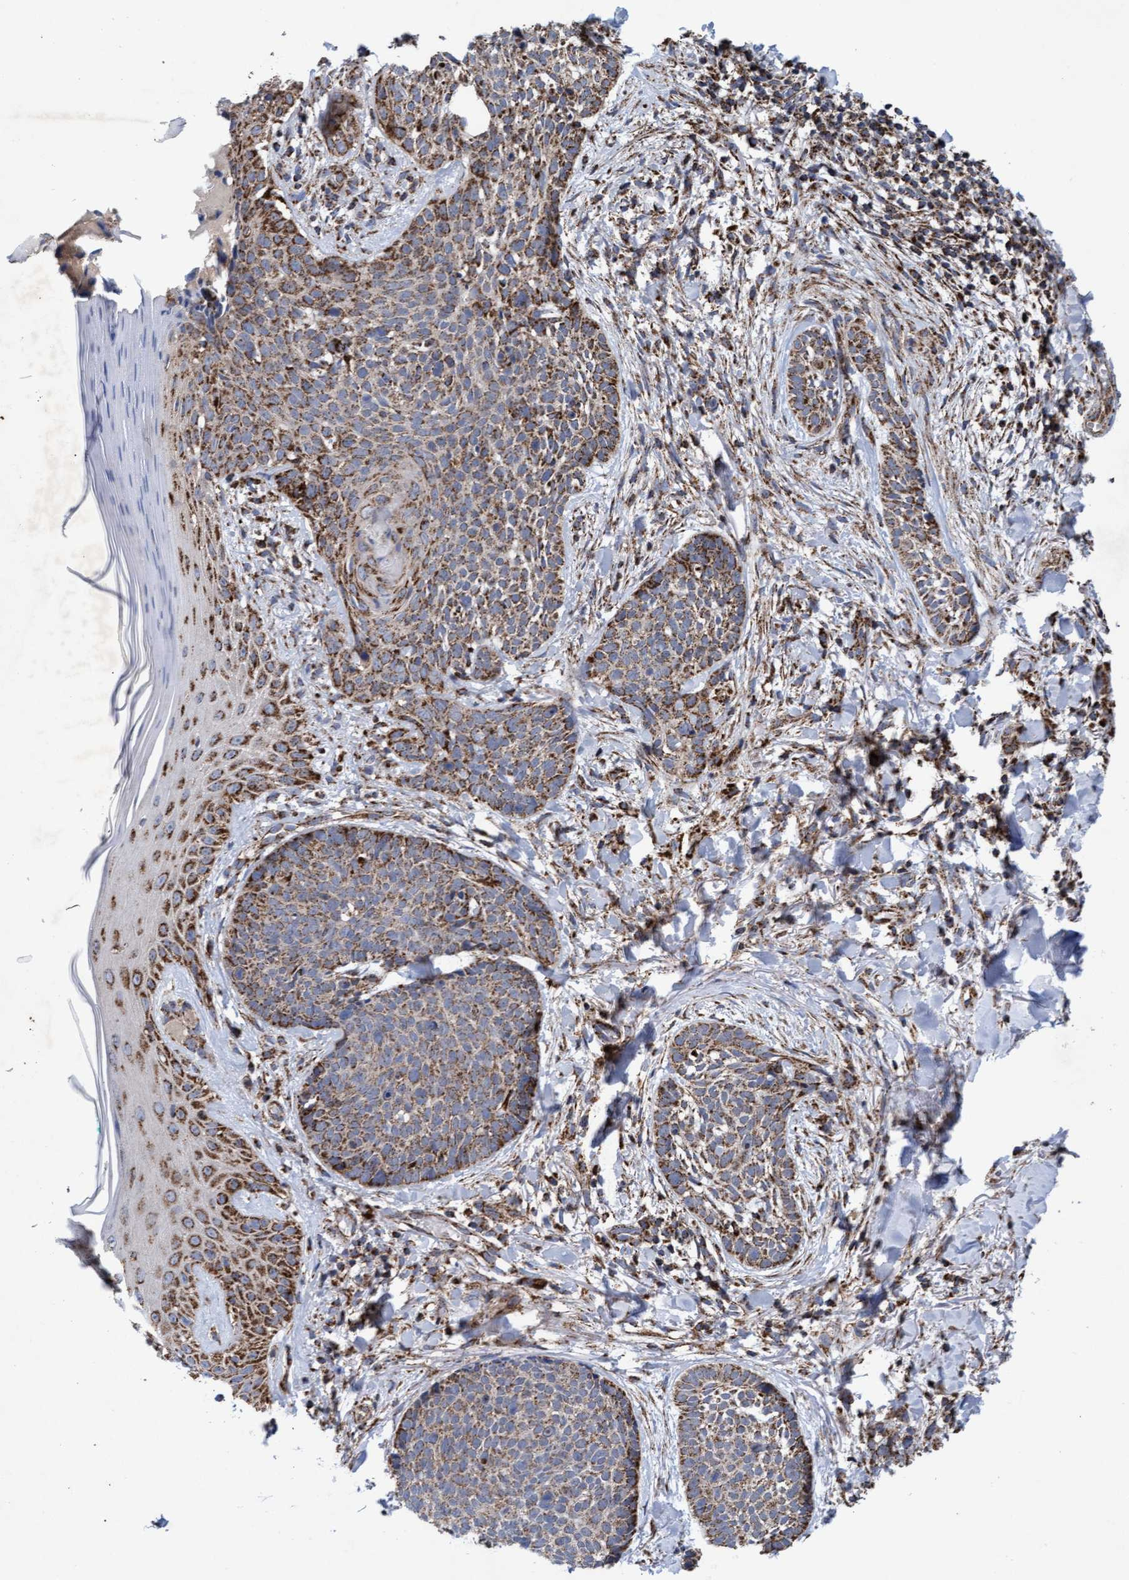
{"staining": {"intensity": "moderate", "quantity": ">75%", "location": "cytoplasmic/membranous"}, "tissue": "skin cancer", "cell_type": "Tumor cells", "image_type": "cancer", "snomed": [{"axis": "morphology", "description": "Normal tissue, NOS"}, {"axis": "morphology", "description": "Basal cell carcinoma"}, {"axis": "topography", "description": "Skin"}], "caption": "Immunohistochemistry of human skin cancer reveals medium levels of moderate cytoplasmic/membranous expression in approximately >75% of tumor cells.", "gene": "MRPL38", "patient": {"sex": "male", "age": 67}}